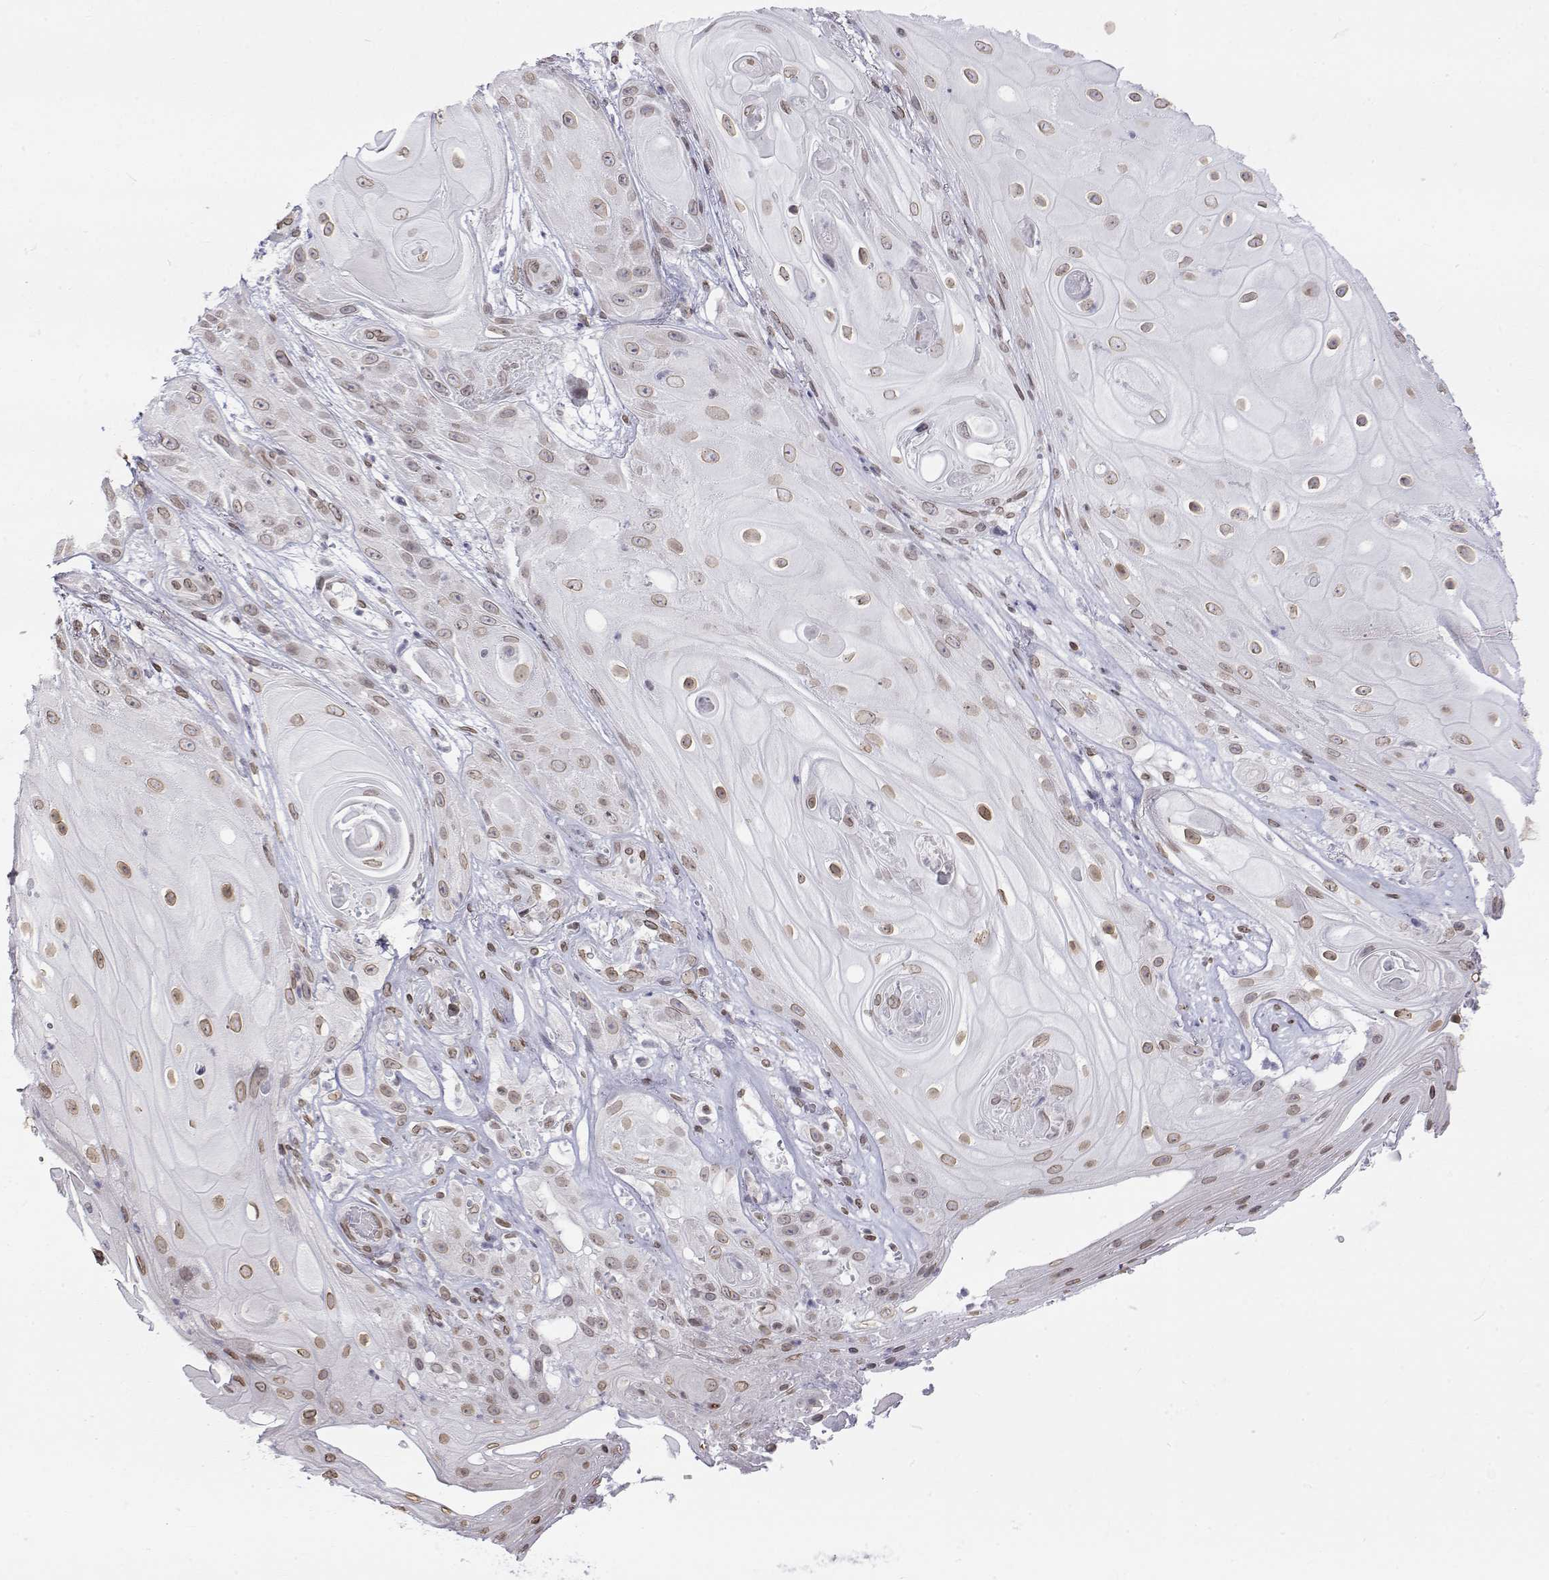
{"staining": {"intensity": "weak", "quantity": ">75%", "location": "cytoplasmic/membranous,nuclear"}, "tissue": "skin cancer", "cell_type": "Tumor cells", "image_type": "cancer", "snomed": [{"axis": "morphology", "description": "Squamous cell carcinoma, NOS"}, {"axis": "topography", "description": "Skin"}], "caption": "Immunohistochemistry (DAB) staining of skin cancer shows weak cytoplasmic/membranous and nuclear protein staining in approximately >75% of tumor cells.", "gene": "ZNF532", "patient": {"sex": "male", "age": 62}}